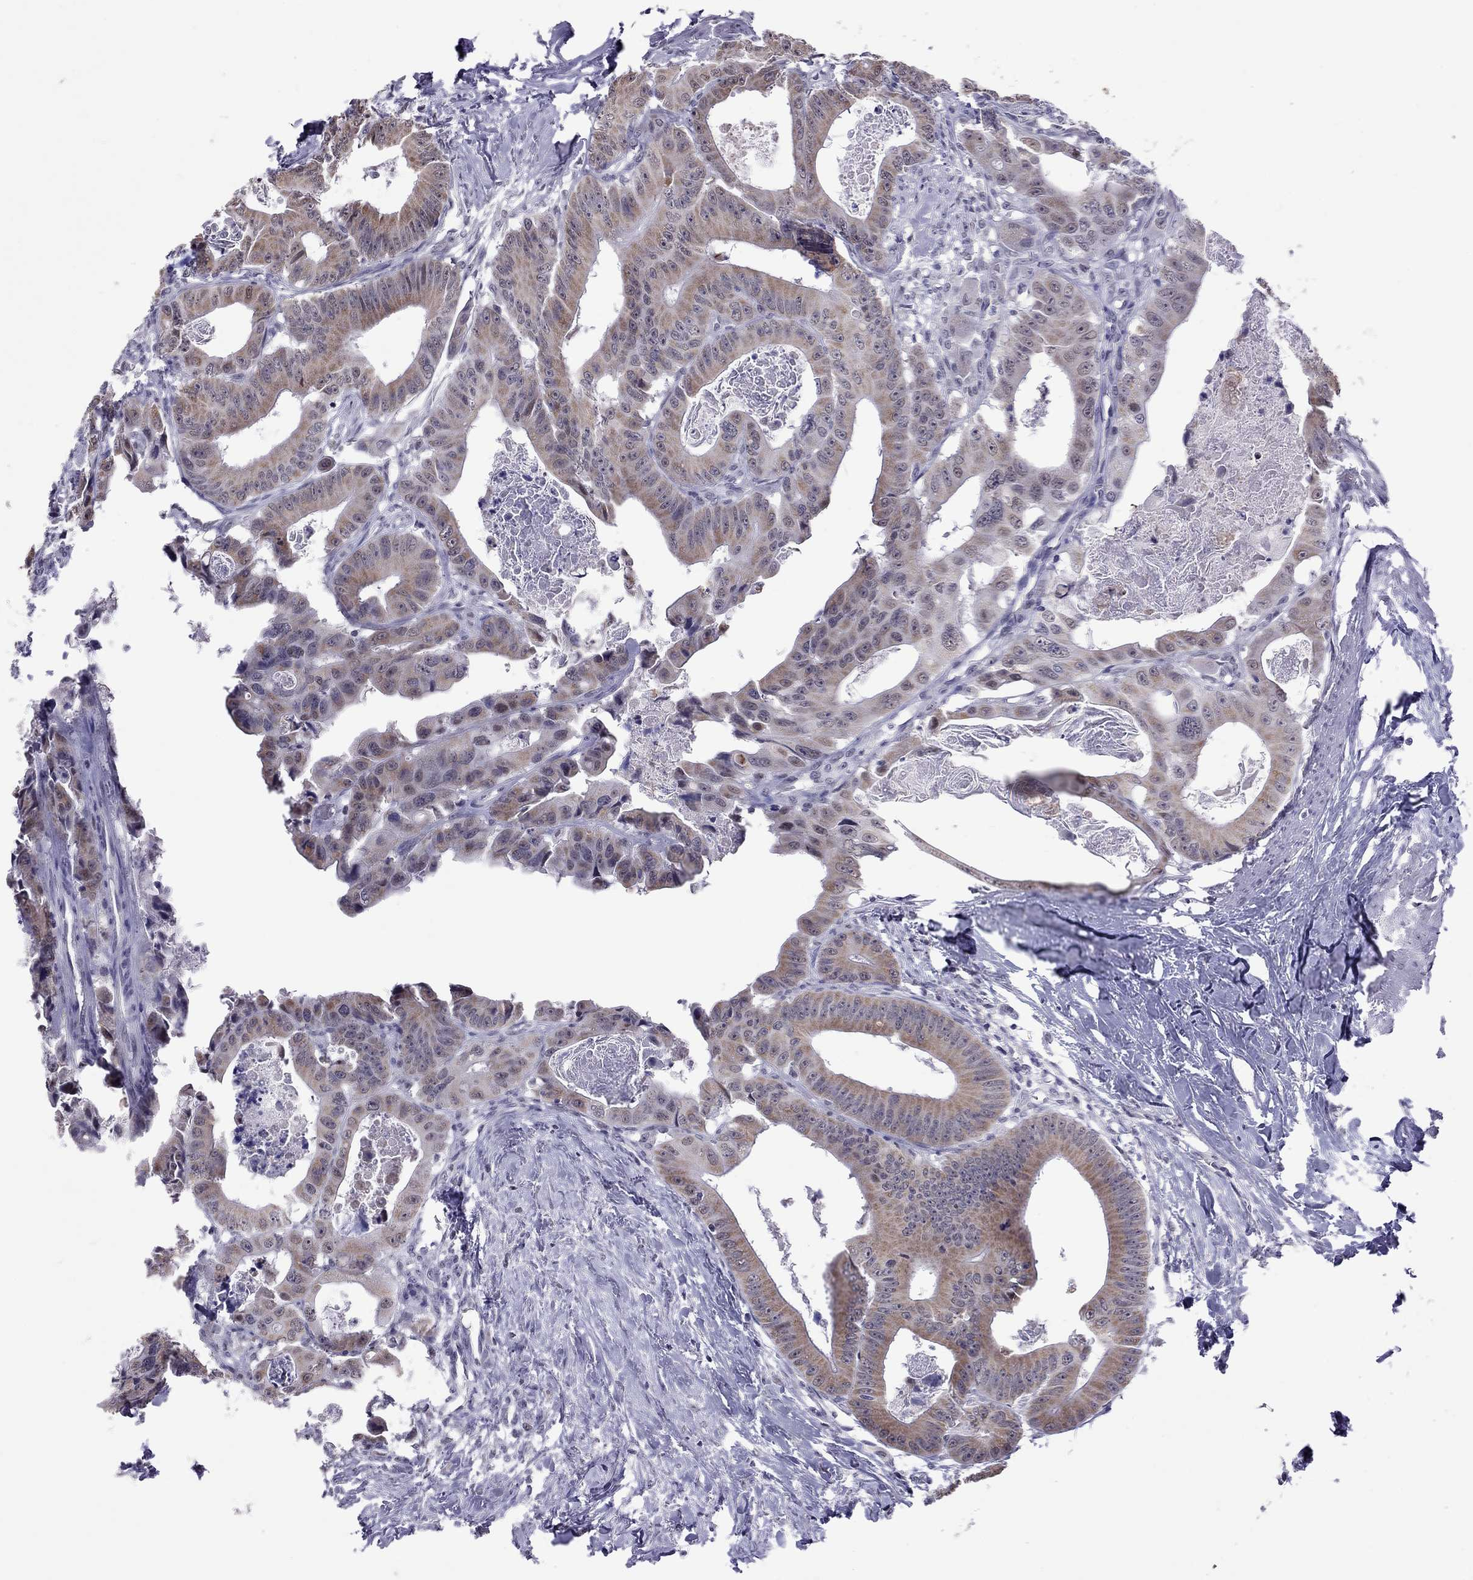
{"staining": {"intensity": "moderate", "quantity": "25%-75%", "location": "cytoplasmic/membranous"}, "tissue": "colorectal cancer", "cell_type": "Tumor cells", "image_type": "cancer", "snomed": [{"axis": "morphology", "description": "Adenocarcinoma, NOS"}, {"axis": "topography", "description": "Rectum"}], "caption": "A micrograph showing moderate cytoplasmic/membranous expression in about 25%-75% of tumor cells in colorectal adenocarcinoma, as visualized by brown immunohistochemical staining.", "gene": "PPP1R3A", "patient": {"sex": "male", "age": 64}}